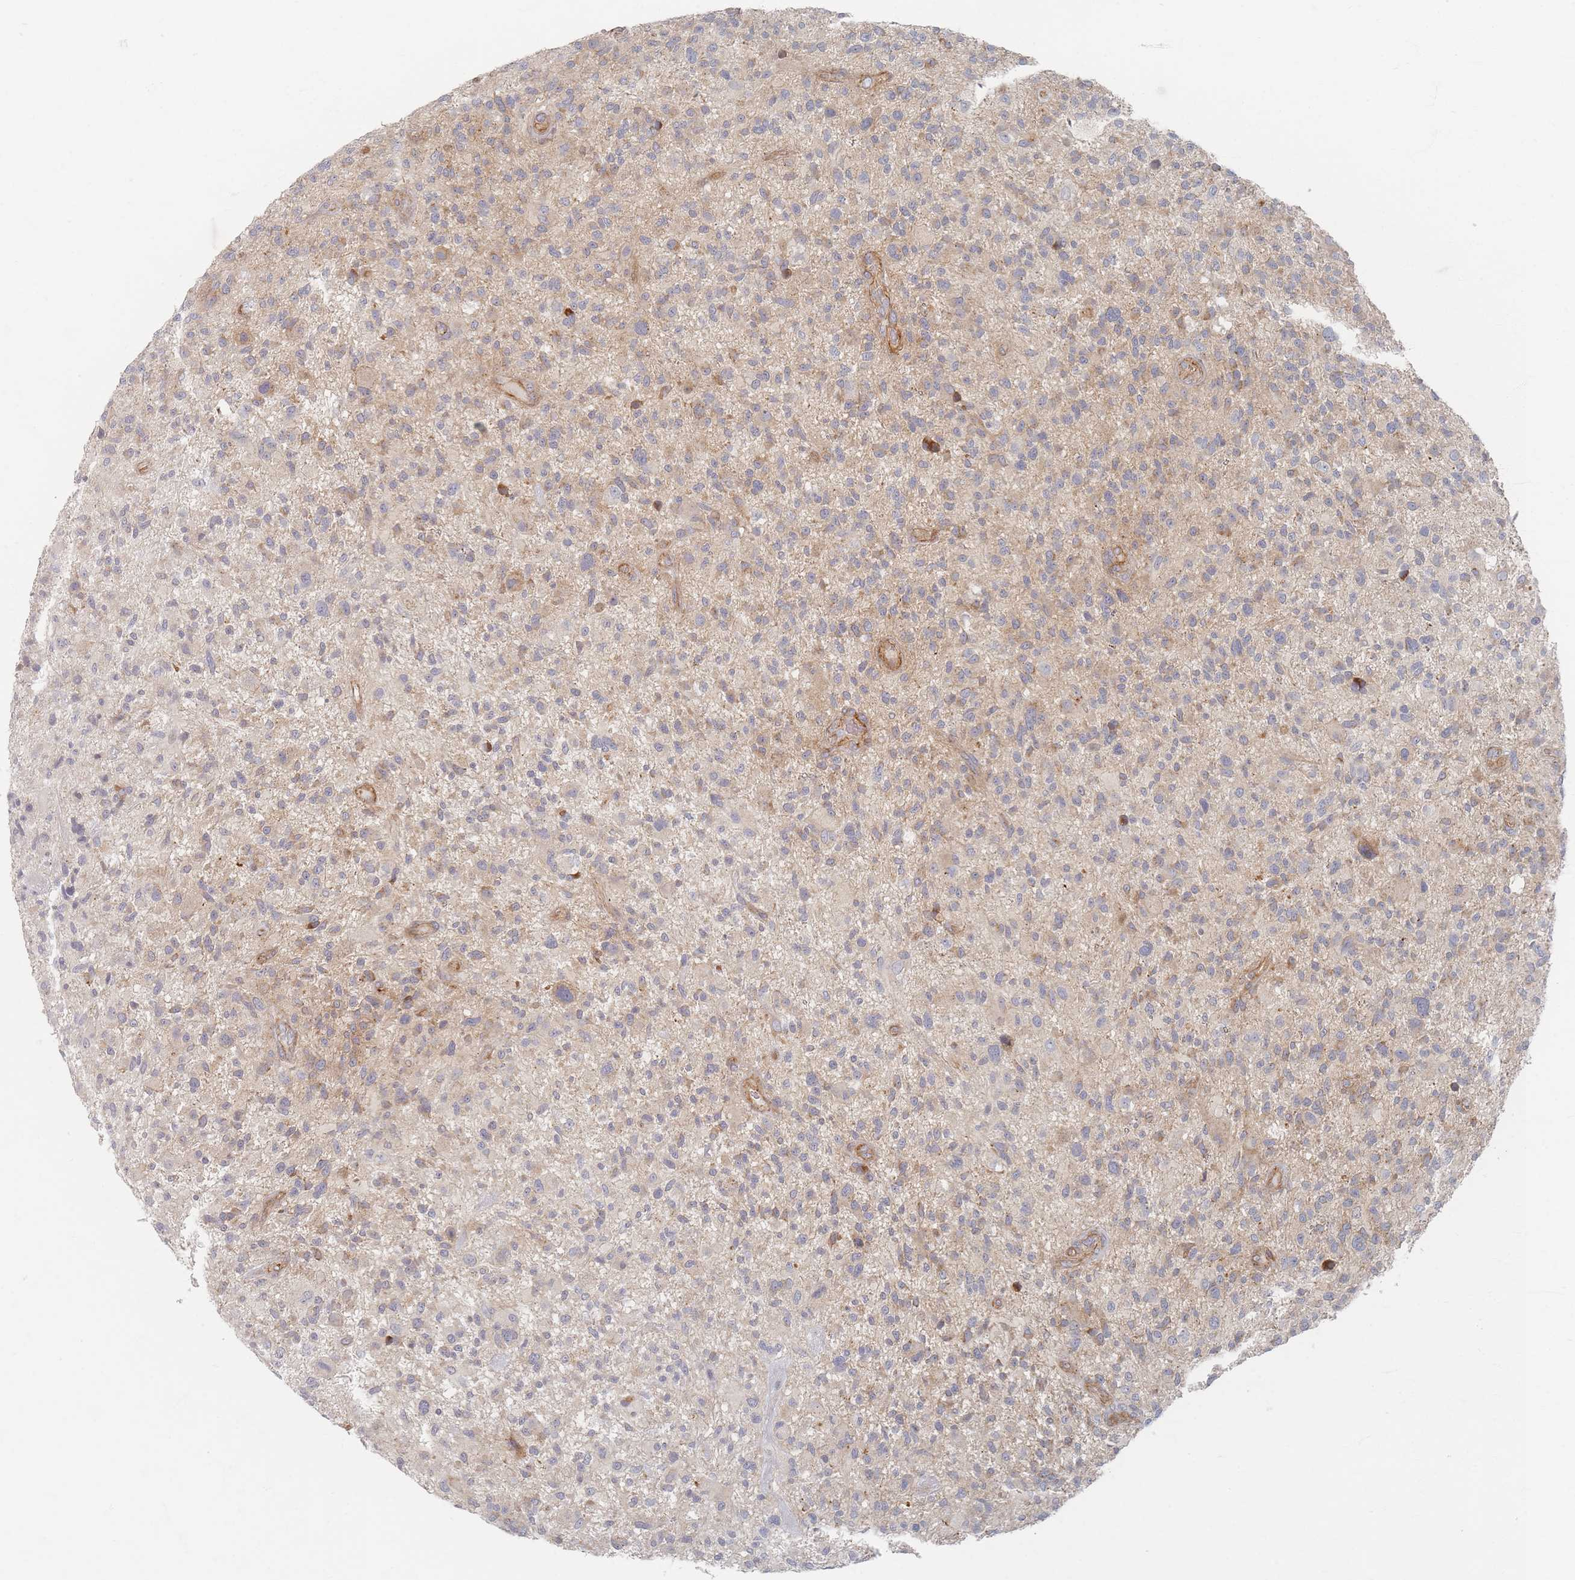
{"staining": {"intensity": "negative", "quantity": "none", "location": "none"}, "tissue": "glioma", "cell_type": "Tumor cells", "image_type": "cancer", "snomed": [{"axis": "morphology", "description": "Glioma, malignant, High grade"}, {"axis": "topography", "description": "Brain"}], "caption": "The histopathology image demonstrates no staining of tumor cells in malignant glioma (high-grade).", "gene": "ZNF852", "patient": {"sex": "male", "age": 47}}